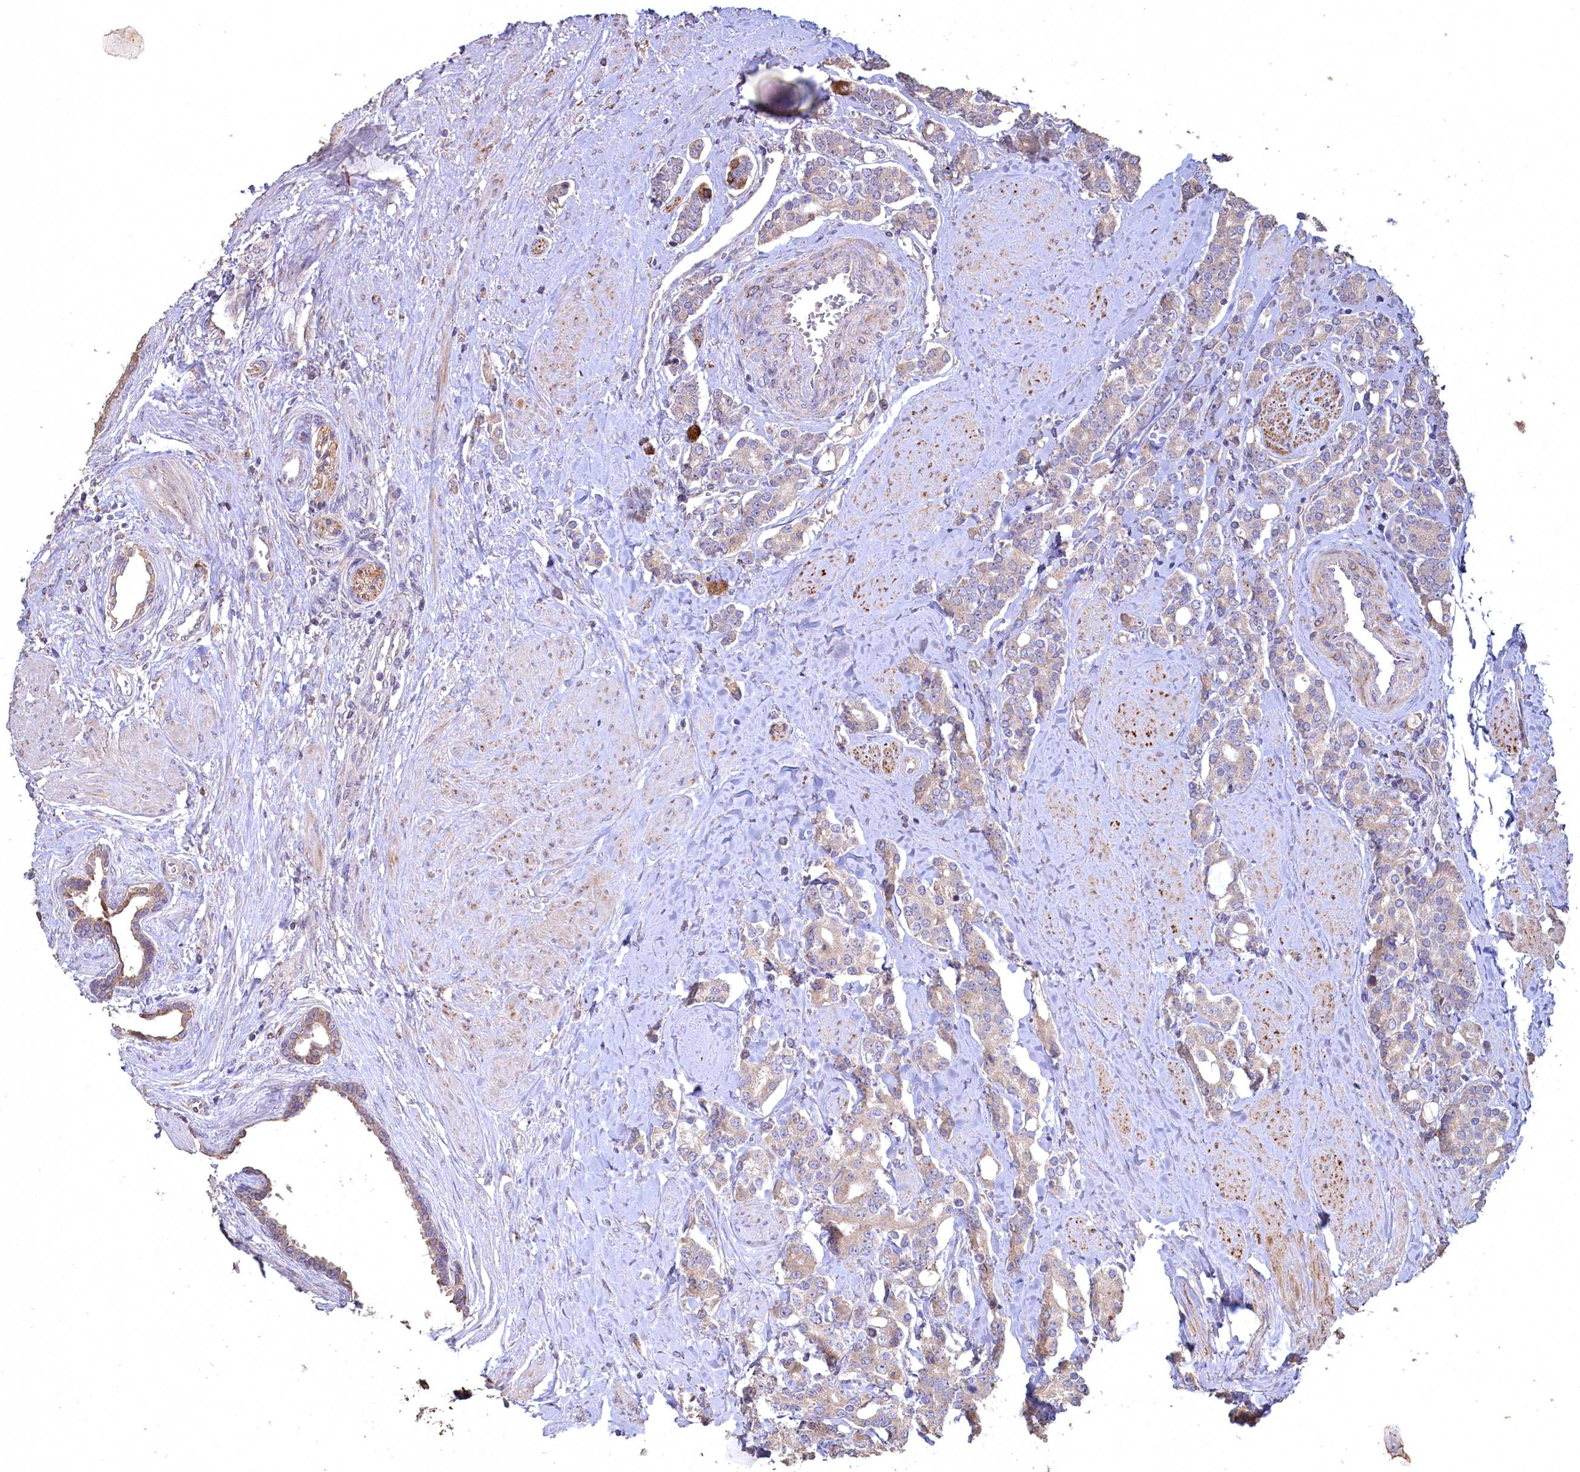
{"staining": {"intensity": "weak", "quantity": "25%-75%", "location": "cytoplasmic/membranous"}, "tissue": "prostate cancer", "cell_type": "Tumor cells", "image_type": "cancer", "snomed": [{"axis": "morphology", "description": "Adenocarcinoma, High grade"}, {"axis": "topography", "description": "Prostate"}], "caption": "Immunohistochemical staining of human prostate cancer displays weak cytoplasmic/membranous protein positivity in approximately 25%-75% of tumor cells.", "gene": "FUNDC1", "patient": {"sex": "male", "age": 62}}